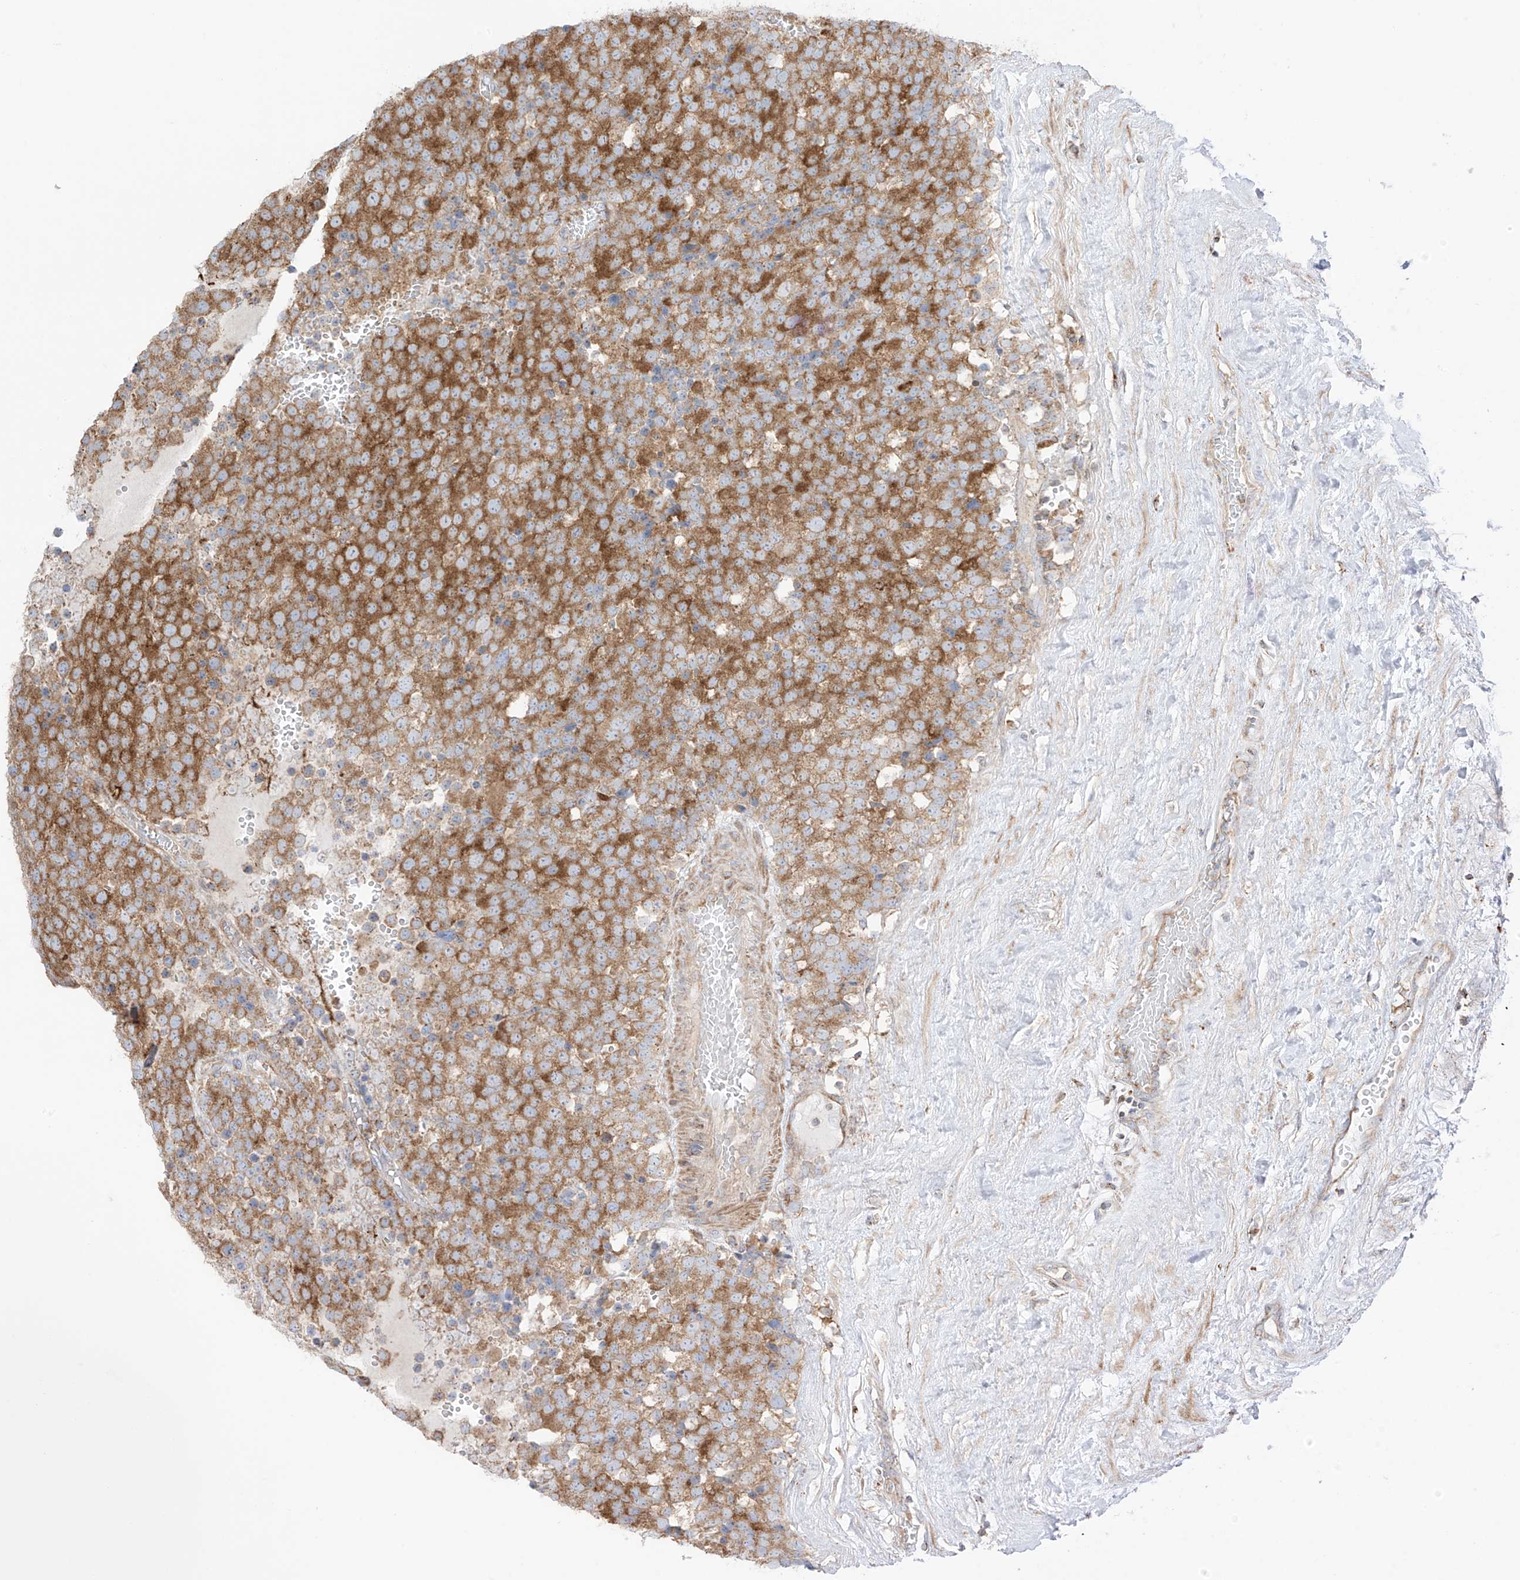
{"staining": {"intensity": "strong", "quantity": ">75%", "location": "cytoplasmic/membranous"}, "tissue": "testis cancer", "cell_type": "Tumor cells", "image_type": "cancer", "snomed": [{"axis": "morphology", "description": "Seminoma, NOS"}, {"axis": "topography", "description": "Testis"}], "caption": "A high amount of strong cytoplasmic/membranous positivity is seen in approximately >75% of tumor cells in testis cancer (seminoma) tissue.", "gene": "XKR3", "patient": {"sex": "male", "age": 71}}